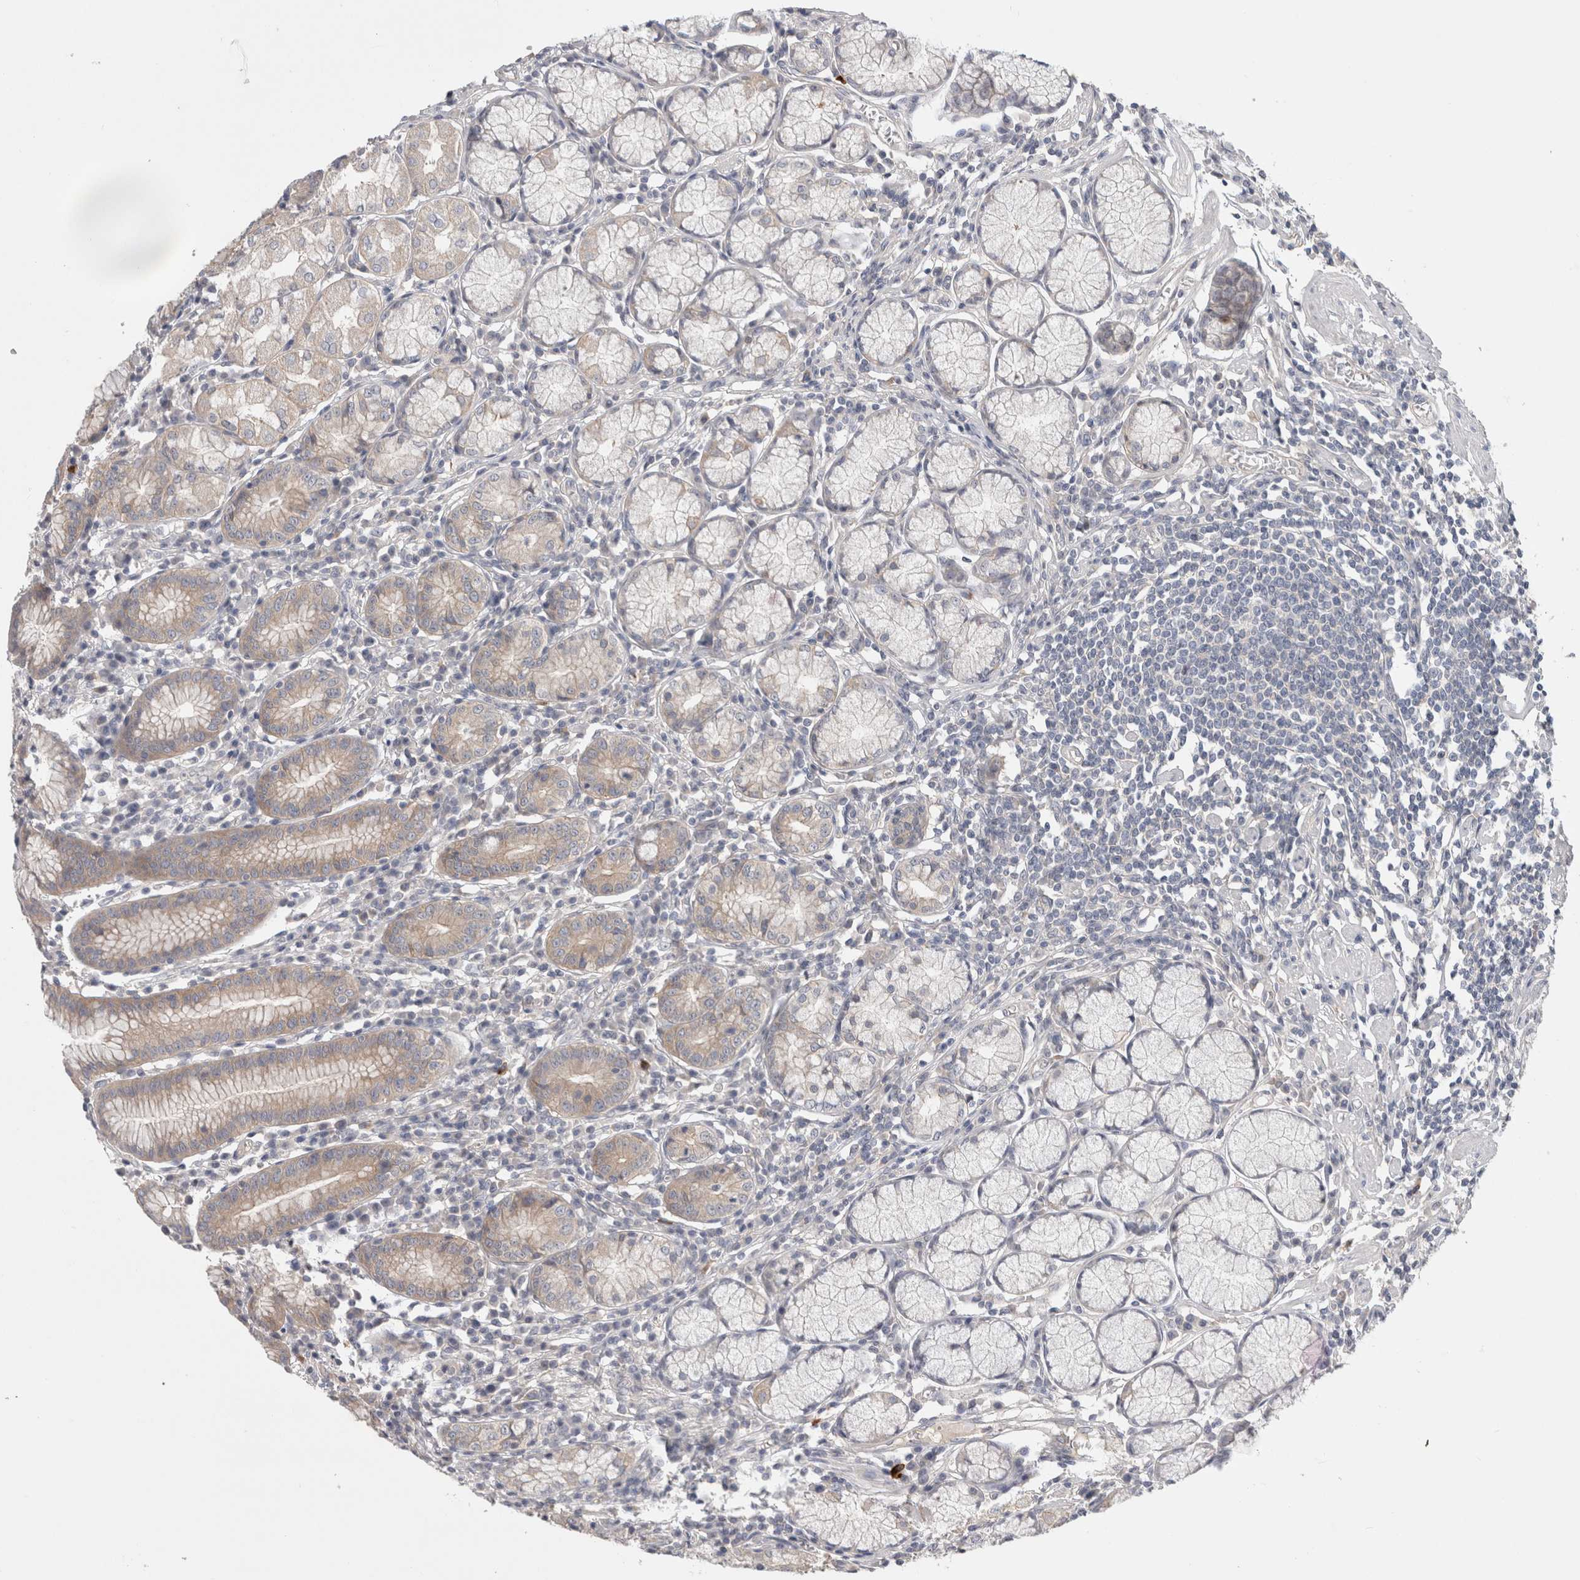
{"staining": {"intensity": "weak", "quantity": "<25%", "location": "cytoplasmic/membranous"}, "tissue": "stomach", "cell_type": "Glandular cells", "image_type": "normal", "snomed": [{"axis": "morphology", "description": "Normal tissue, NOS"}, {"axis": "topography", "description": "Stomach"}], "caption": "High power microscopy micrograph of an immunohistochemistry (IHC) image of benign stomach, revealing no significant staining in glandular cells.", "gene": "CERS3", "patient": {"sex": "male", "age": 55}}